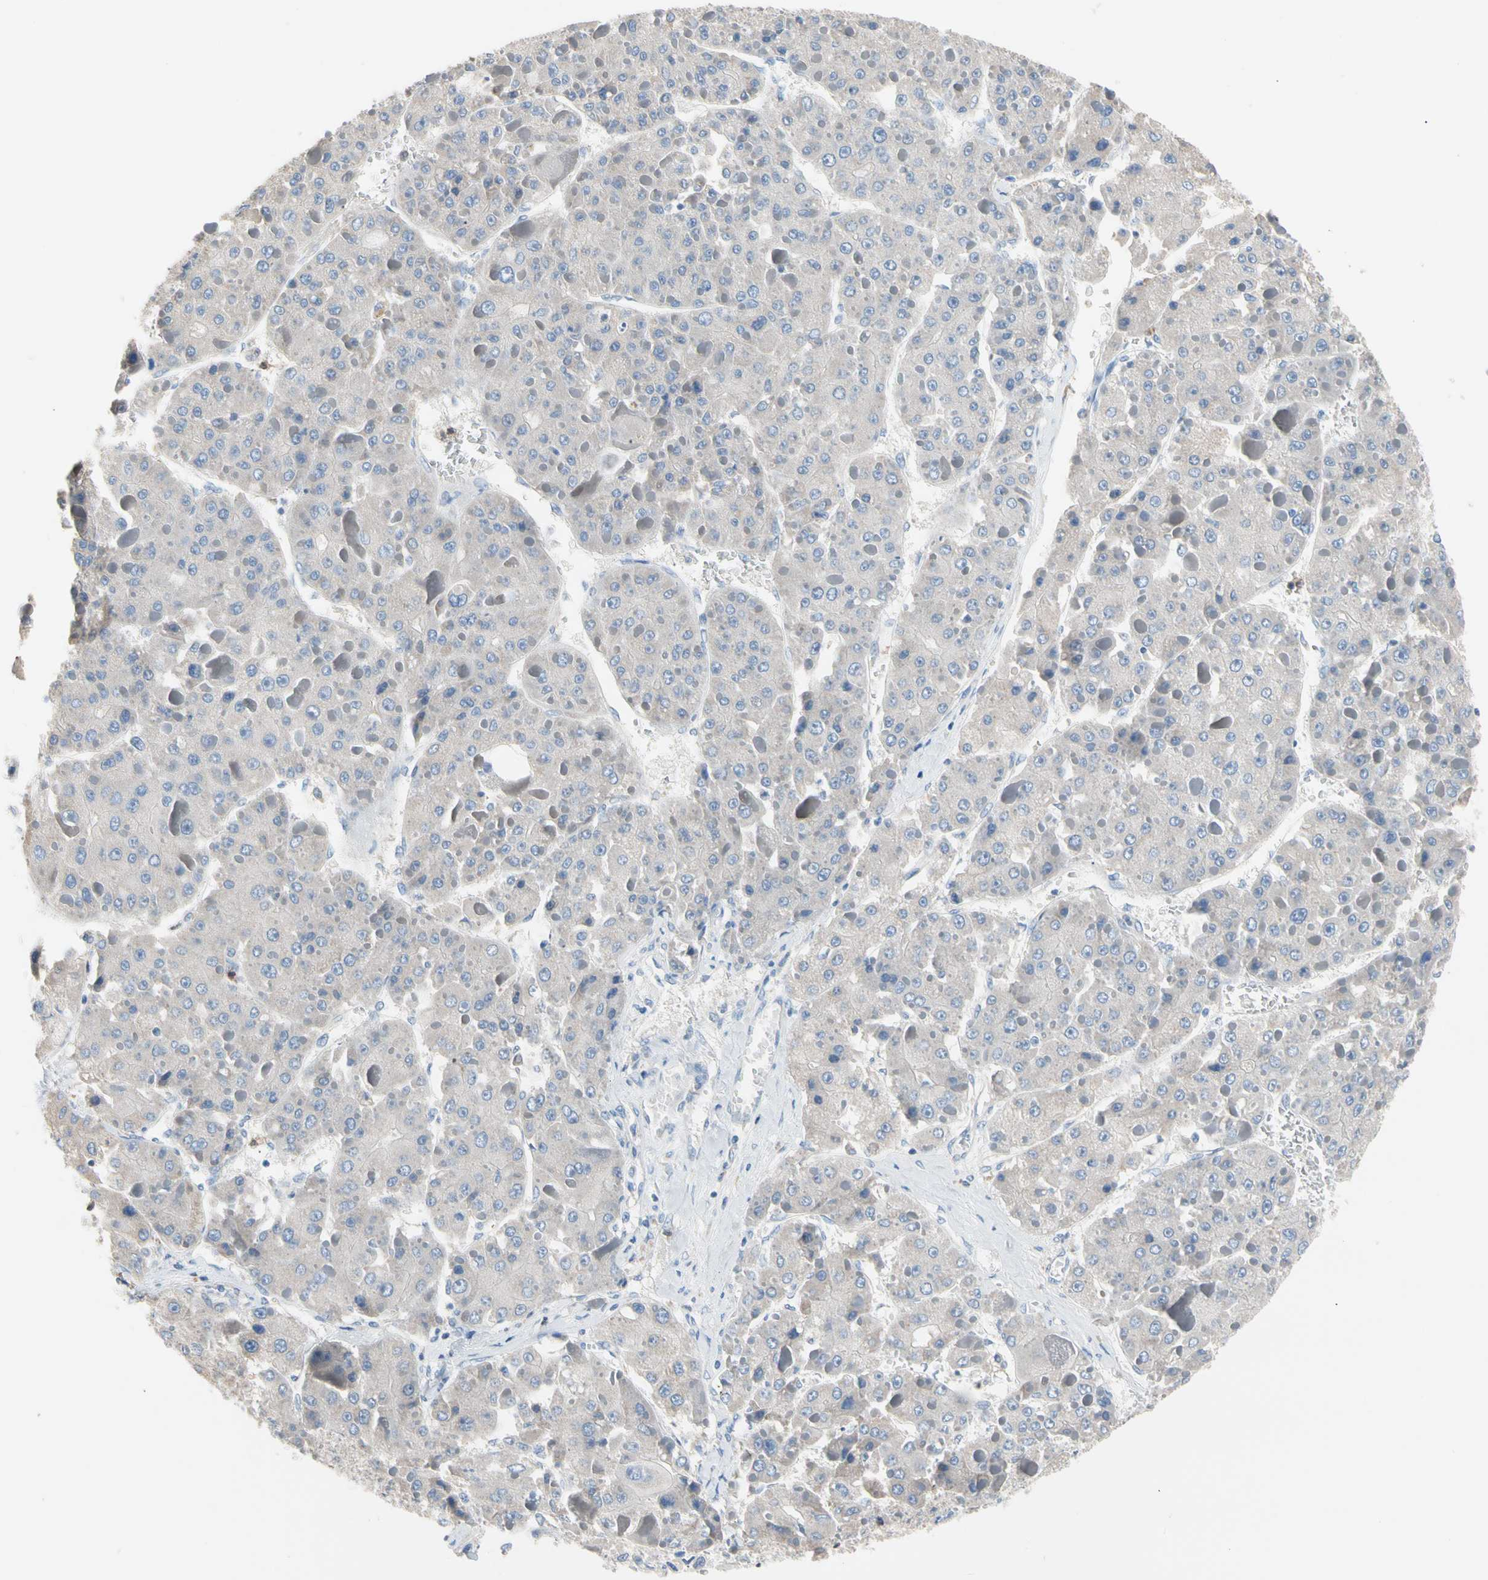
{"staining": {"intensity": "negative", "quantity": "none", "location": "none"}, "tissue": "liver cancer", "cell_type": "Tumor cells", "image_type": "cancer", "snomed": [{"axis": "morphology", "description": "Carcinoma, Hepatocellular, NOS"}, {"axis": "topography", "description": "Liver"}], "caption": "The histopathology image reveals no staining of tumor cells in liver cancer.", "gene": "BBOX1", "patient": {"sex": "female", "age": 73}}